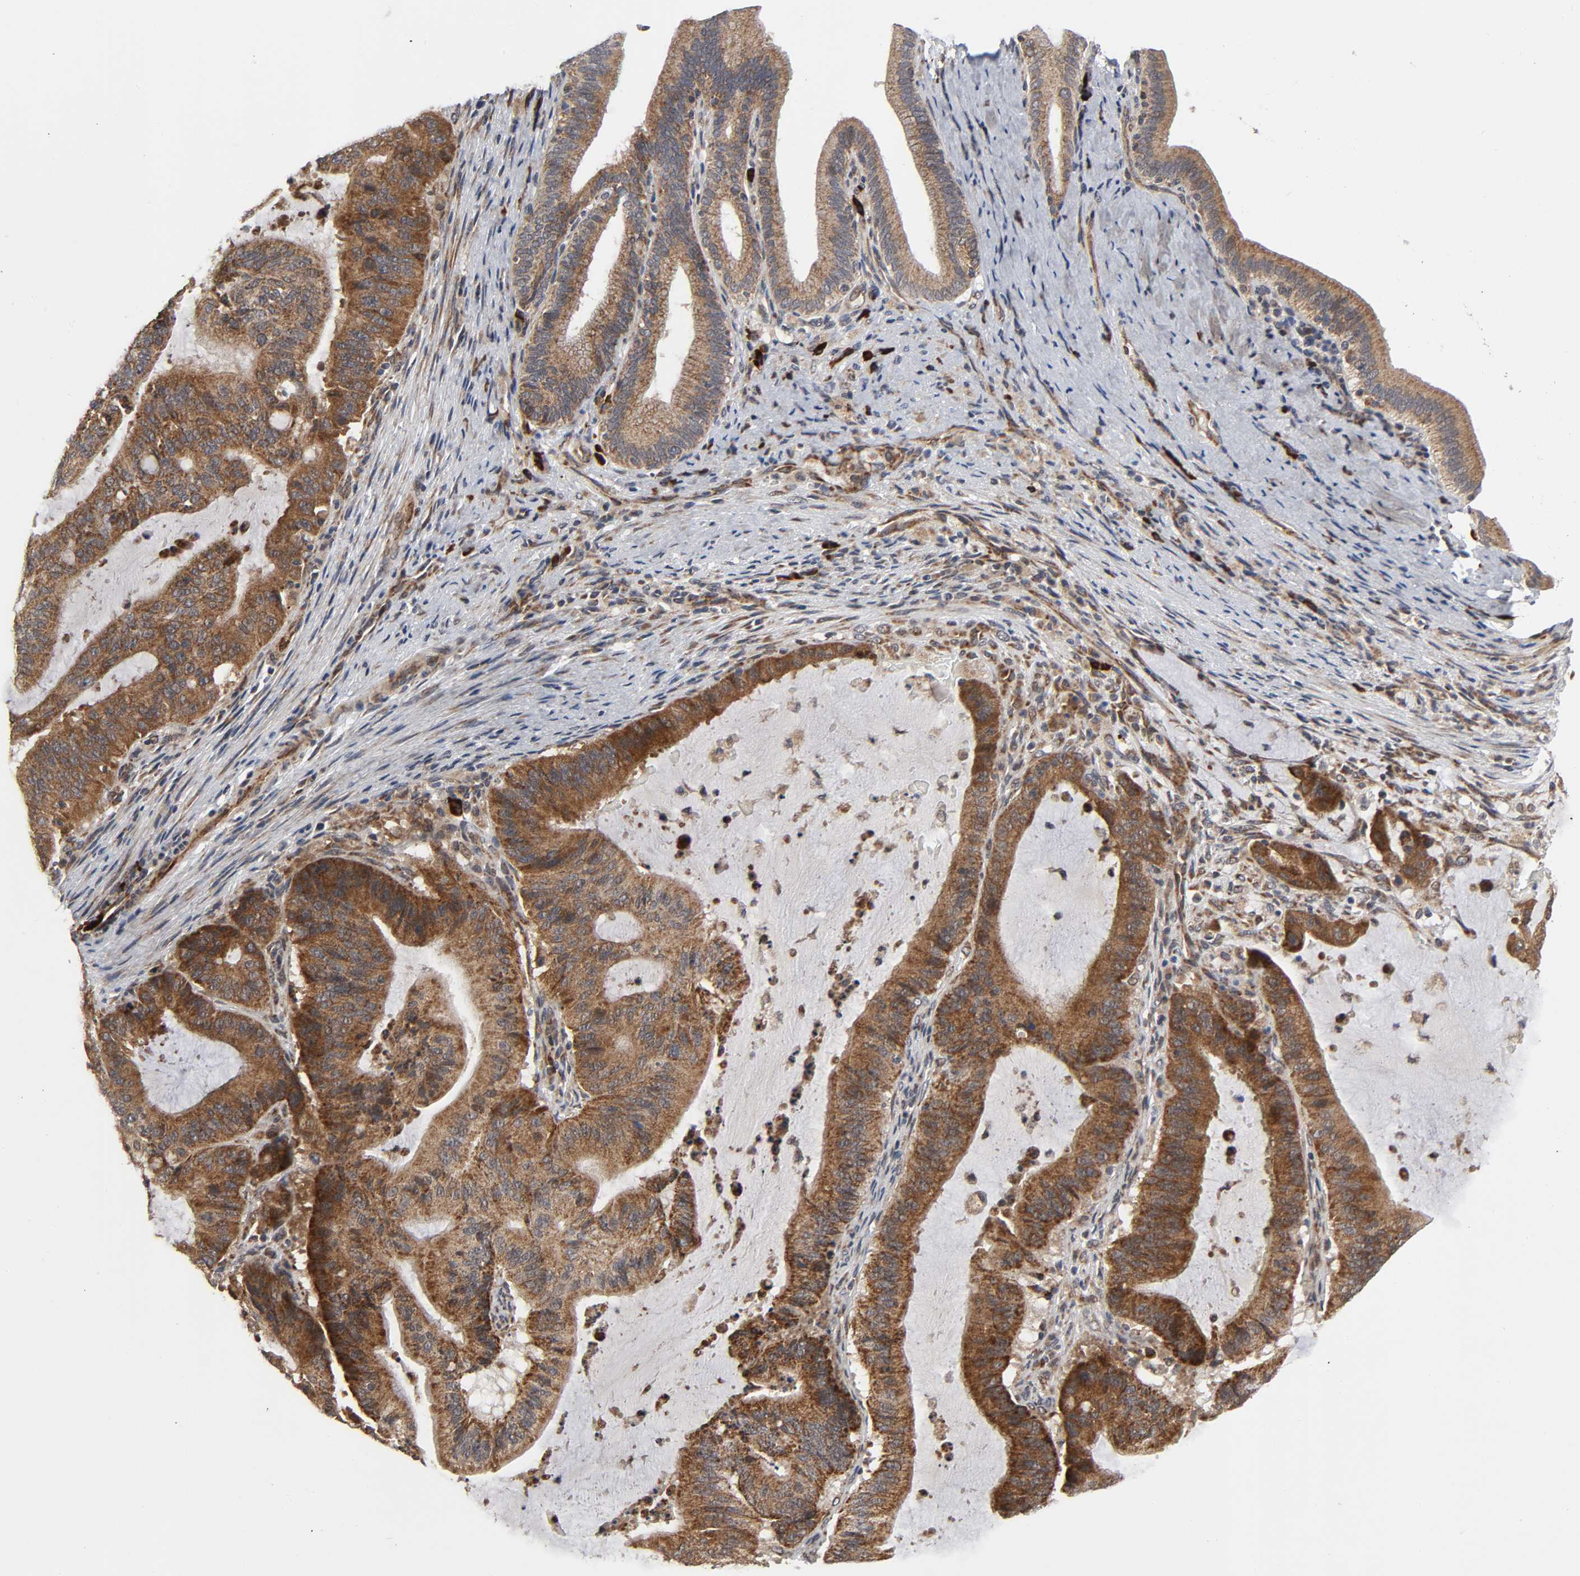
{"staining": {"intensity": "strong", "quantity": ">75%", "location": "cytoplasmic/membranous"}, "tissue": "liver cancer", "cell_type": "Tumor cells", "image_type": "cancer", "snomed": [{"axis": "morphology", "description": "Cholangiocarcinoma"}, {"axis": "topography", "description": "Liver"}], "caption": "Tumor cells demonstrate high levels of strong cytoplasmic/membranous staining in approximately >75% of cells in liver cholangiocarcinoma.", "gene": "SLC30A9", "patient": {"sex": "female", "age": 73}}